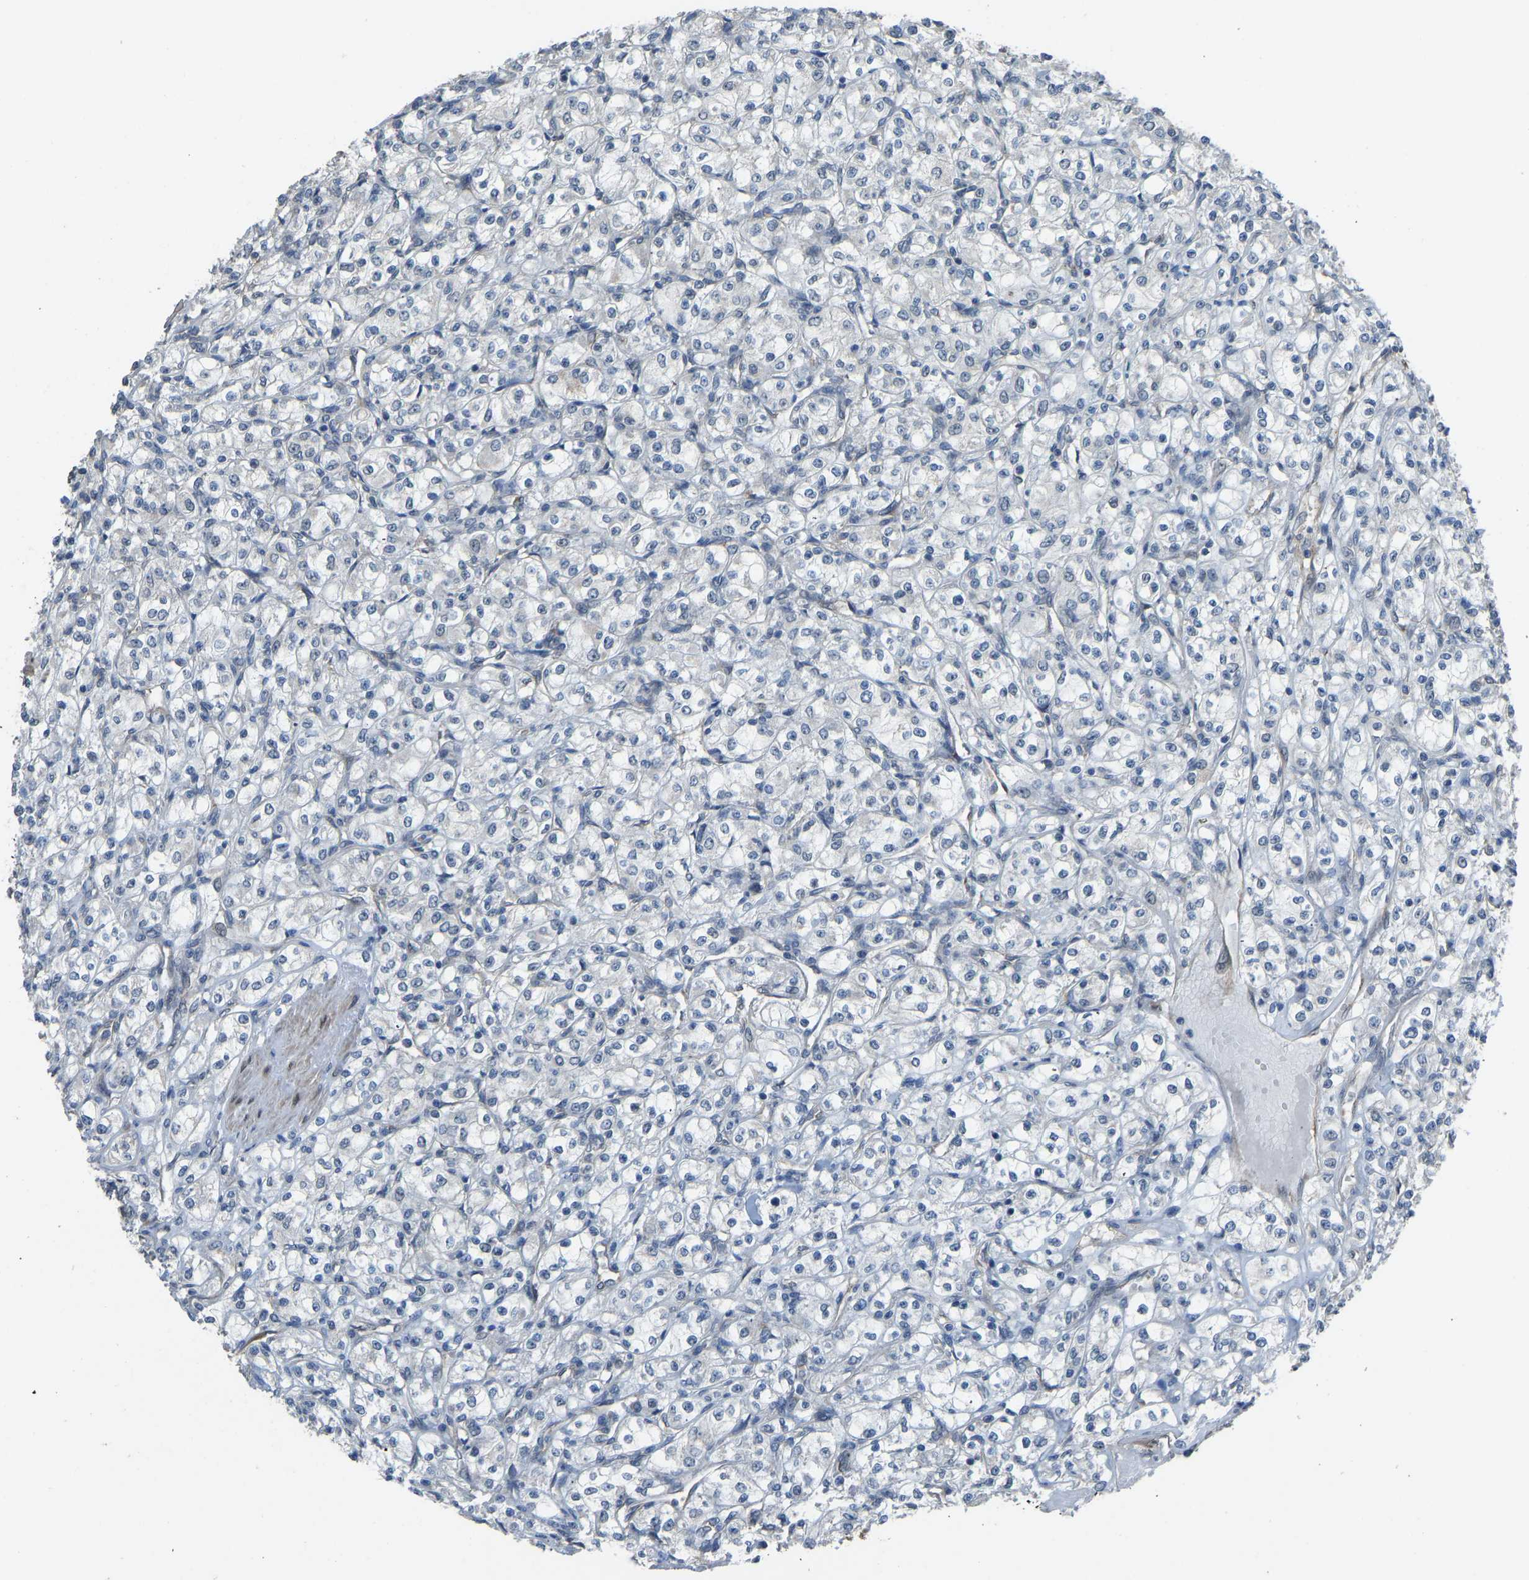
{"staining": {"intensity": "negative", "quantity": "none", "location": "none"}, "tissue": "renal cancer", "cell_type": "Tumor cells", "image_type": "cancer", "snomed": [{"axis": "morphology", "description": "Adenocarcinoma, NOS"}, {"axis": "topography", "description": "Kidney"}], "caption": "The immunohistochemistry micrograph has no significant positivity in tumor cells of renal cancer tissue.", "gene": "KPNA6", "patient": {"sex": "male", "age": 77}}